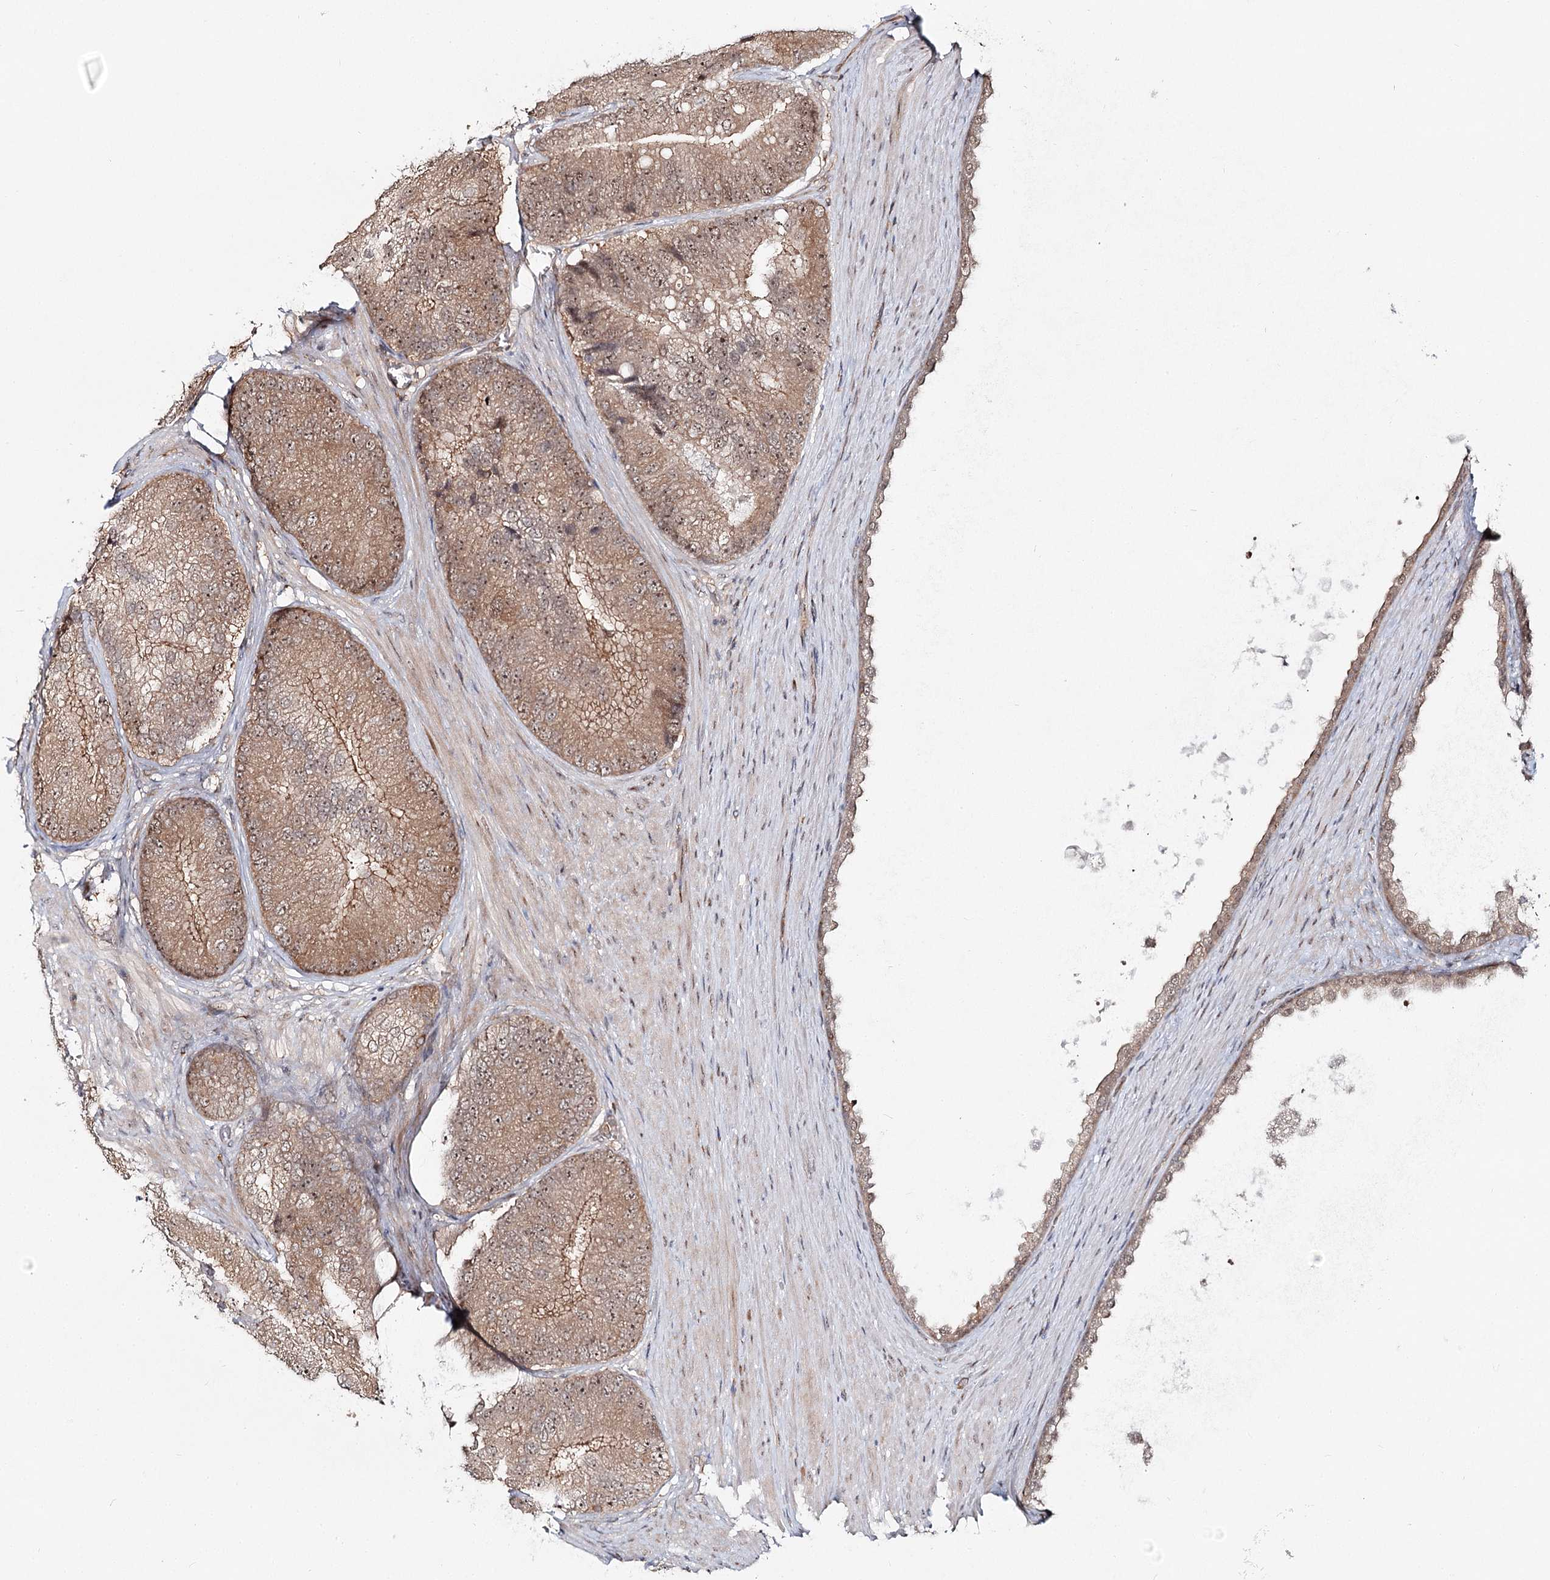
{"staining": {"intensity": "moderate", "quantity": ">75%", "location": "cytoplasmic/membranous,nuclear"}, "tissue": "prostate cancer", "cell_type": "Tumor cells", "image_type": "cancer", "snomed": [{"axis": "morphology", "description": "Adenocarcinoma, High grade"}, {"axis": "topography", "description": "Prostate"}], "caption": "Tumor cells exhibit moderate cytoplasmic/membranous and nuclear staining in approximately >75% of cells in prostate adenocarcinoma (high-grade).", "gene": "FAM120B", "patient": {"sex": "male", "age": 70}}